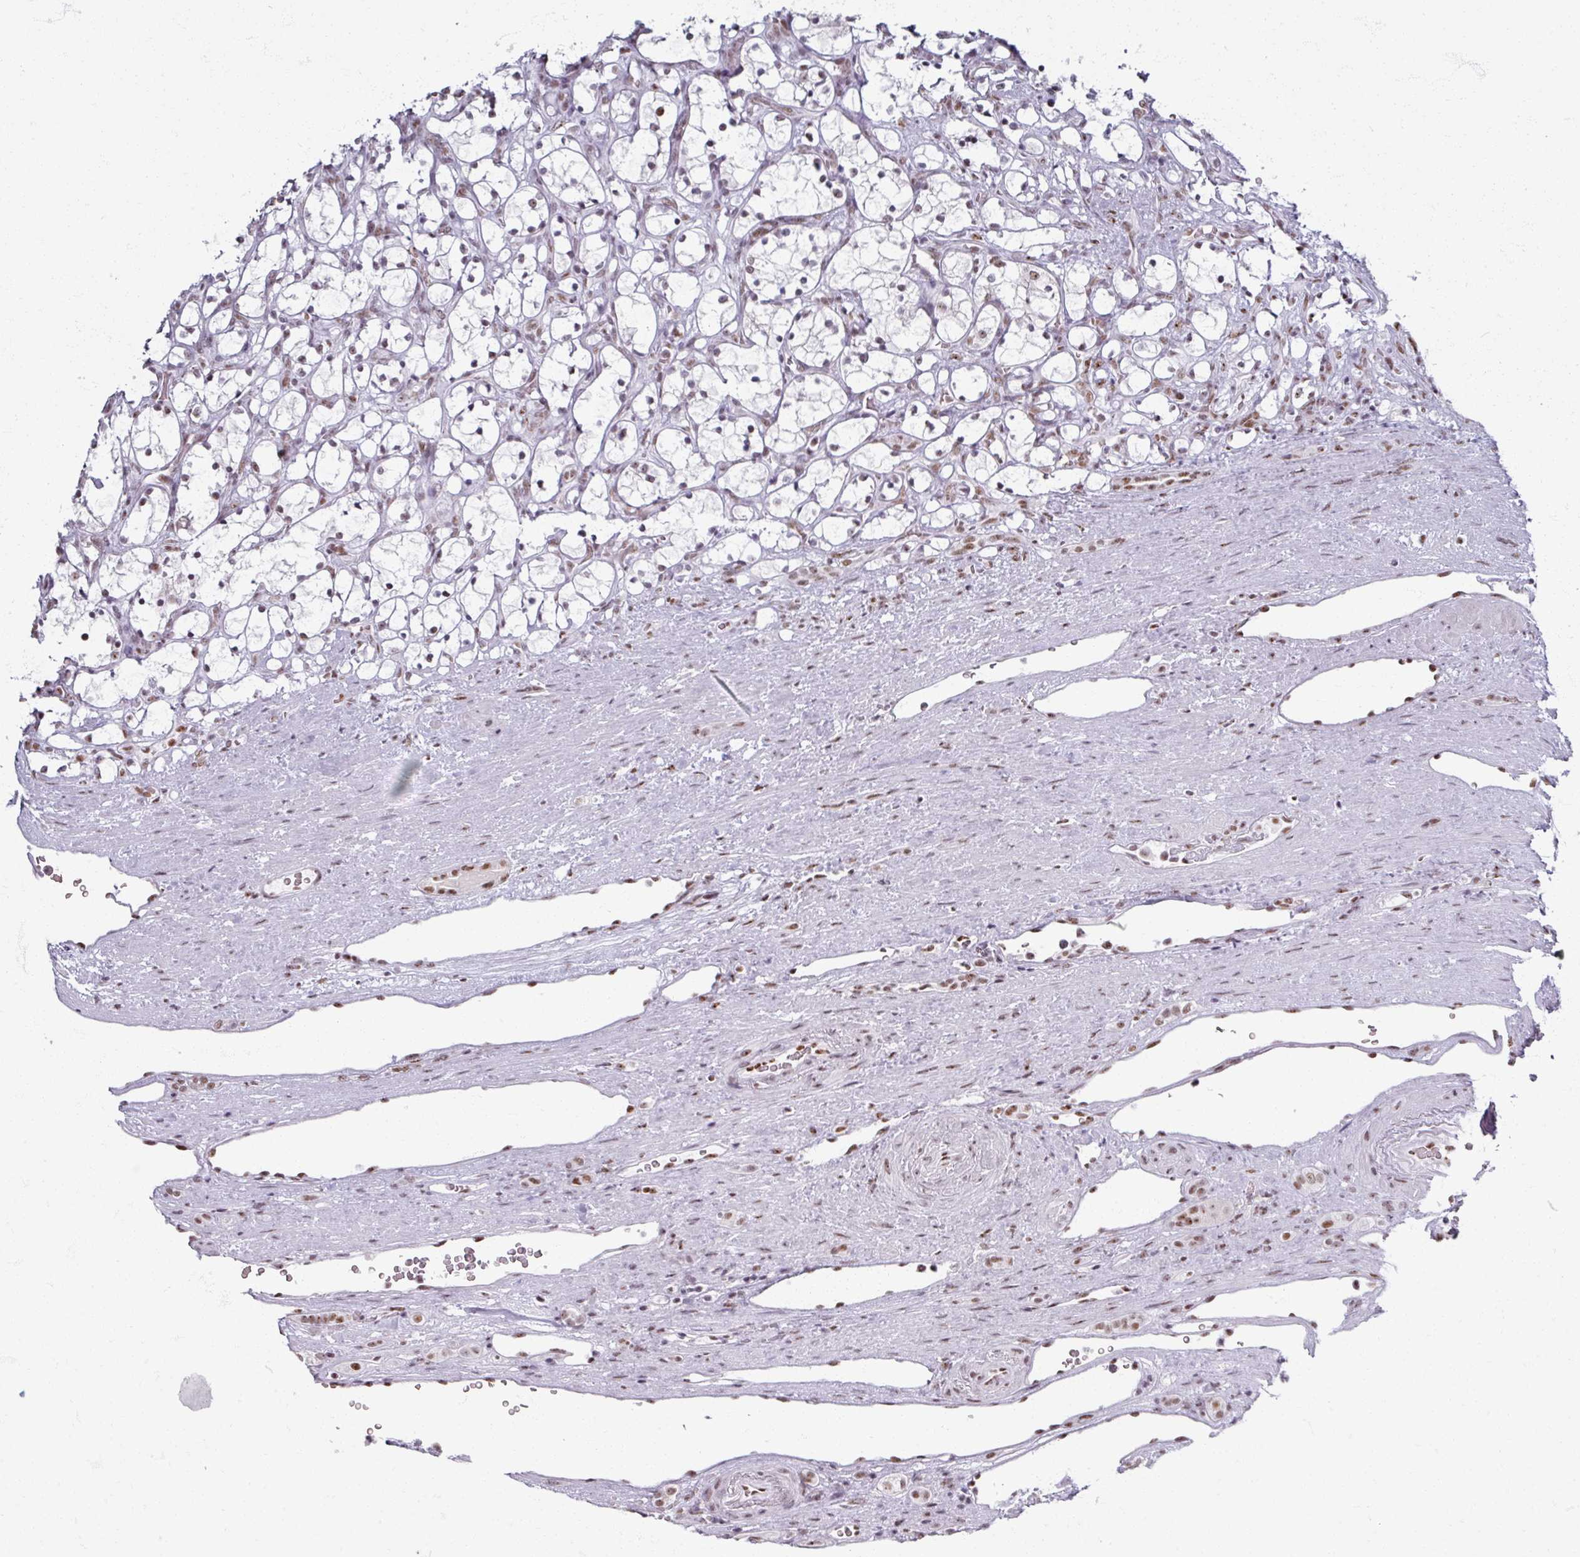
{"staining": {"intensity": "moderate", "quantity": "25%-75%", "location": "nuclear"}, "tissue": "renal cancer", "cell_type": "Tumor cells", "image_type": "cancer", "snomed": [{"axis": "morphology", "description": "Adenocarcinoma, NOS"}, {"axis": "topography", "description": "Kidney"}], "caption": "Renal cancer (adenocarcinoma) stained with immunohistochemistry (IHC) displays moderate nuclear expression in about 25%-75% of tumor cells. (DAB IHC with brightfield microscopy, high magnification).", "gene": "ADAR", "patient": {"sex": "female", "age": 69}}